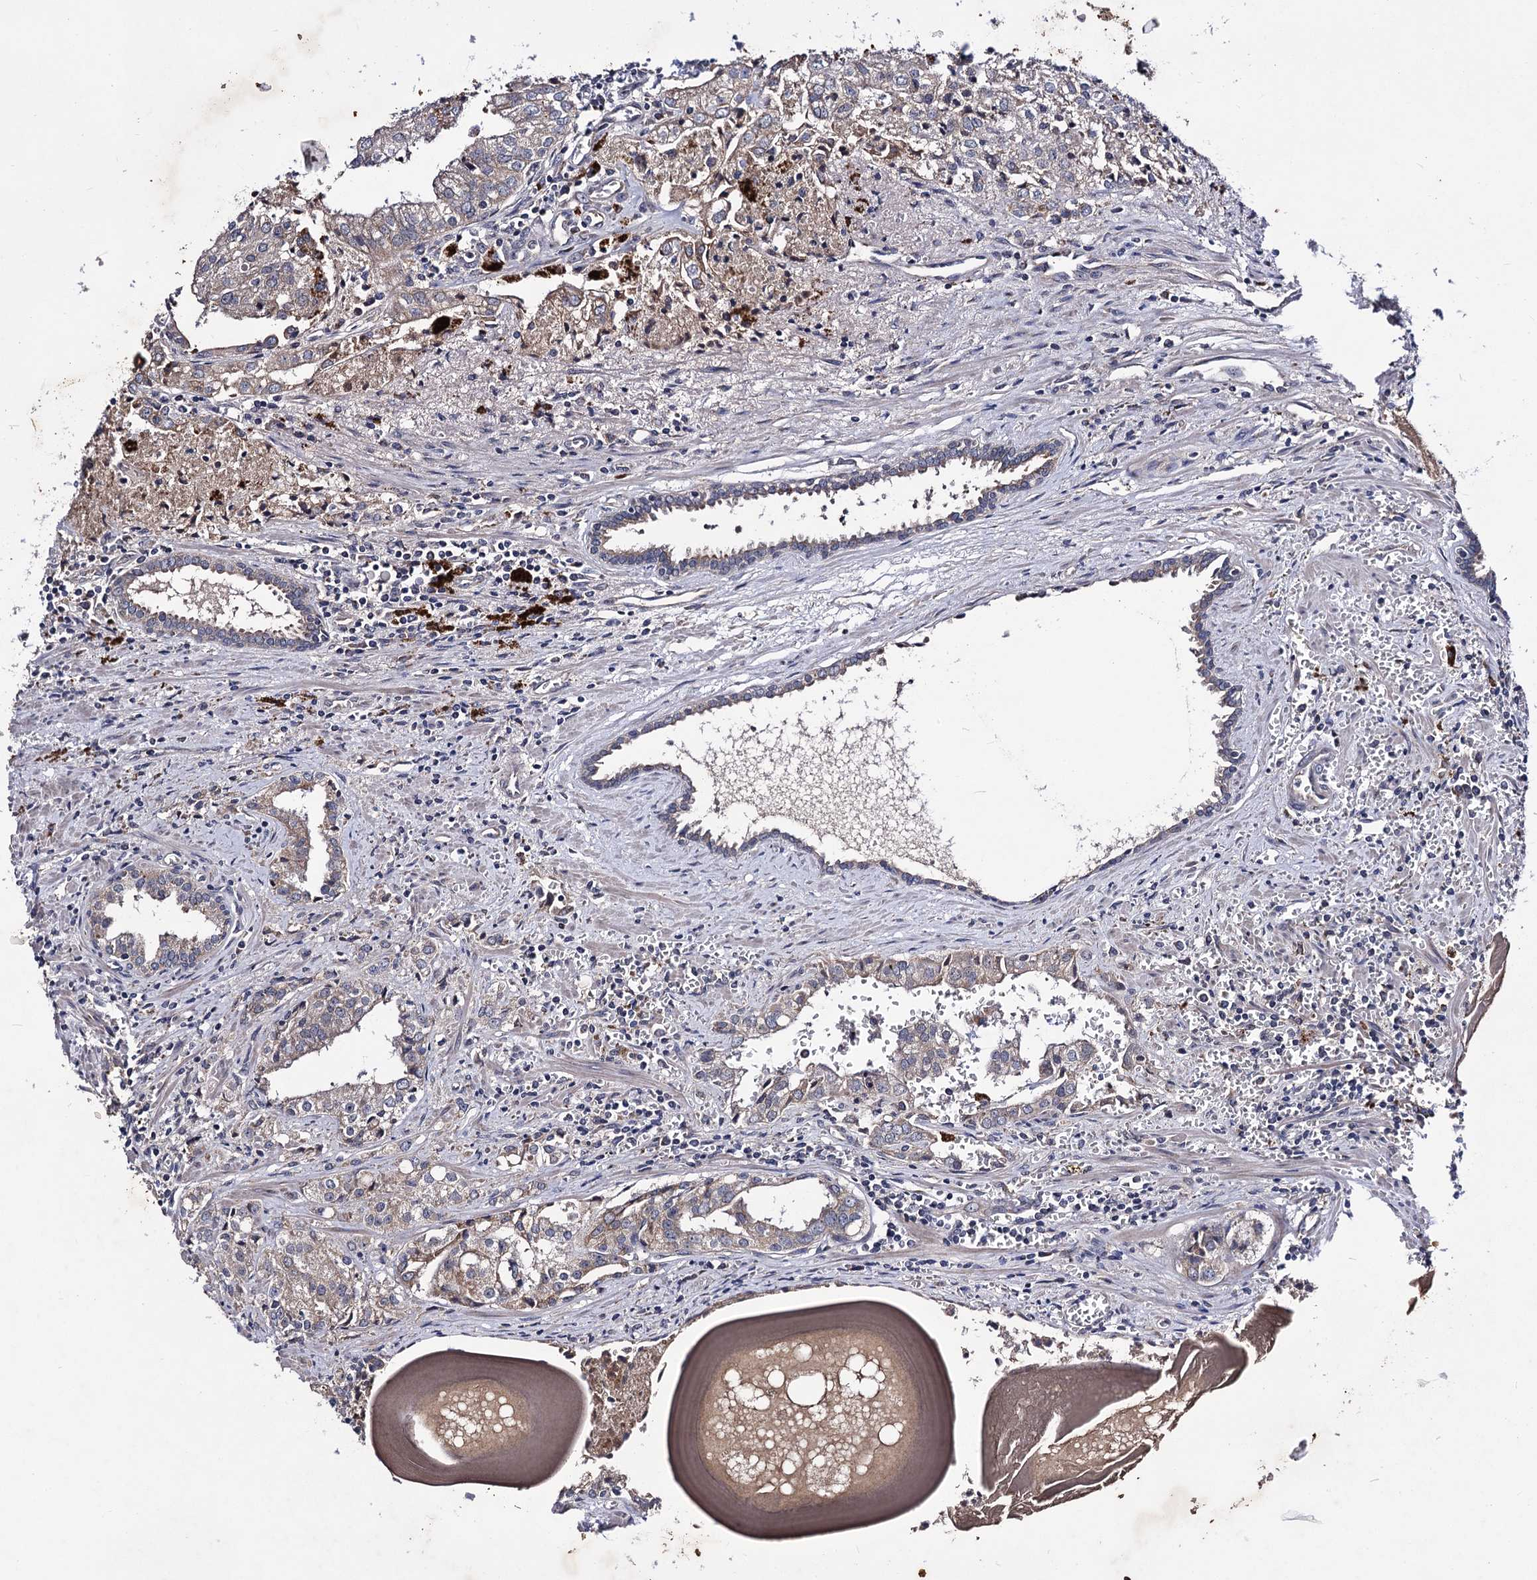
{"staining": {"intensity": "moderate", "quantity": "25%-75%", "location": "cytoplasmic/membranous"}, "tissue": "prostate cancer", "cell_type": "Tumor cells", "image_type": "cancer", "snomed": [{"axis": "morphology", "description": "Adenocarcinoma, High grade"}, {"axis": "topography", "description": "Prostate"}], "caption": "Immunohistochemical staining of high-grade adenocarcinoma (prostate) reveals moderate cytoplasmic/membranous protein positivity in approximately 25%-75% of tumor cells.", "gene": "VPS37D", "patient": {"sex": "male", "age": 68}}